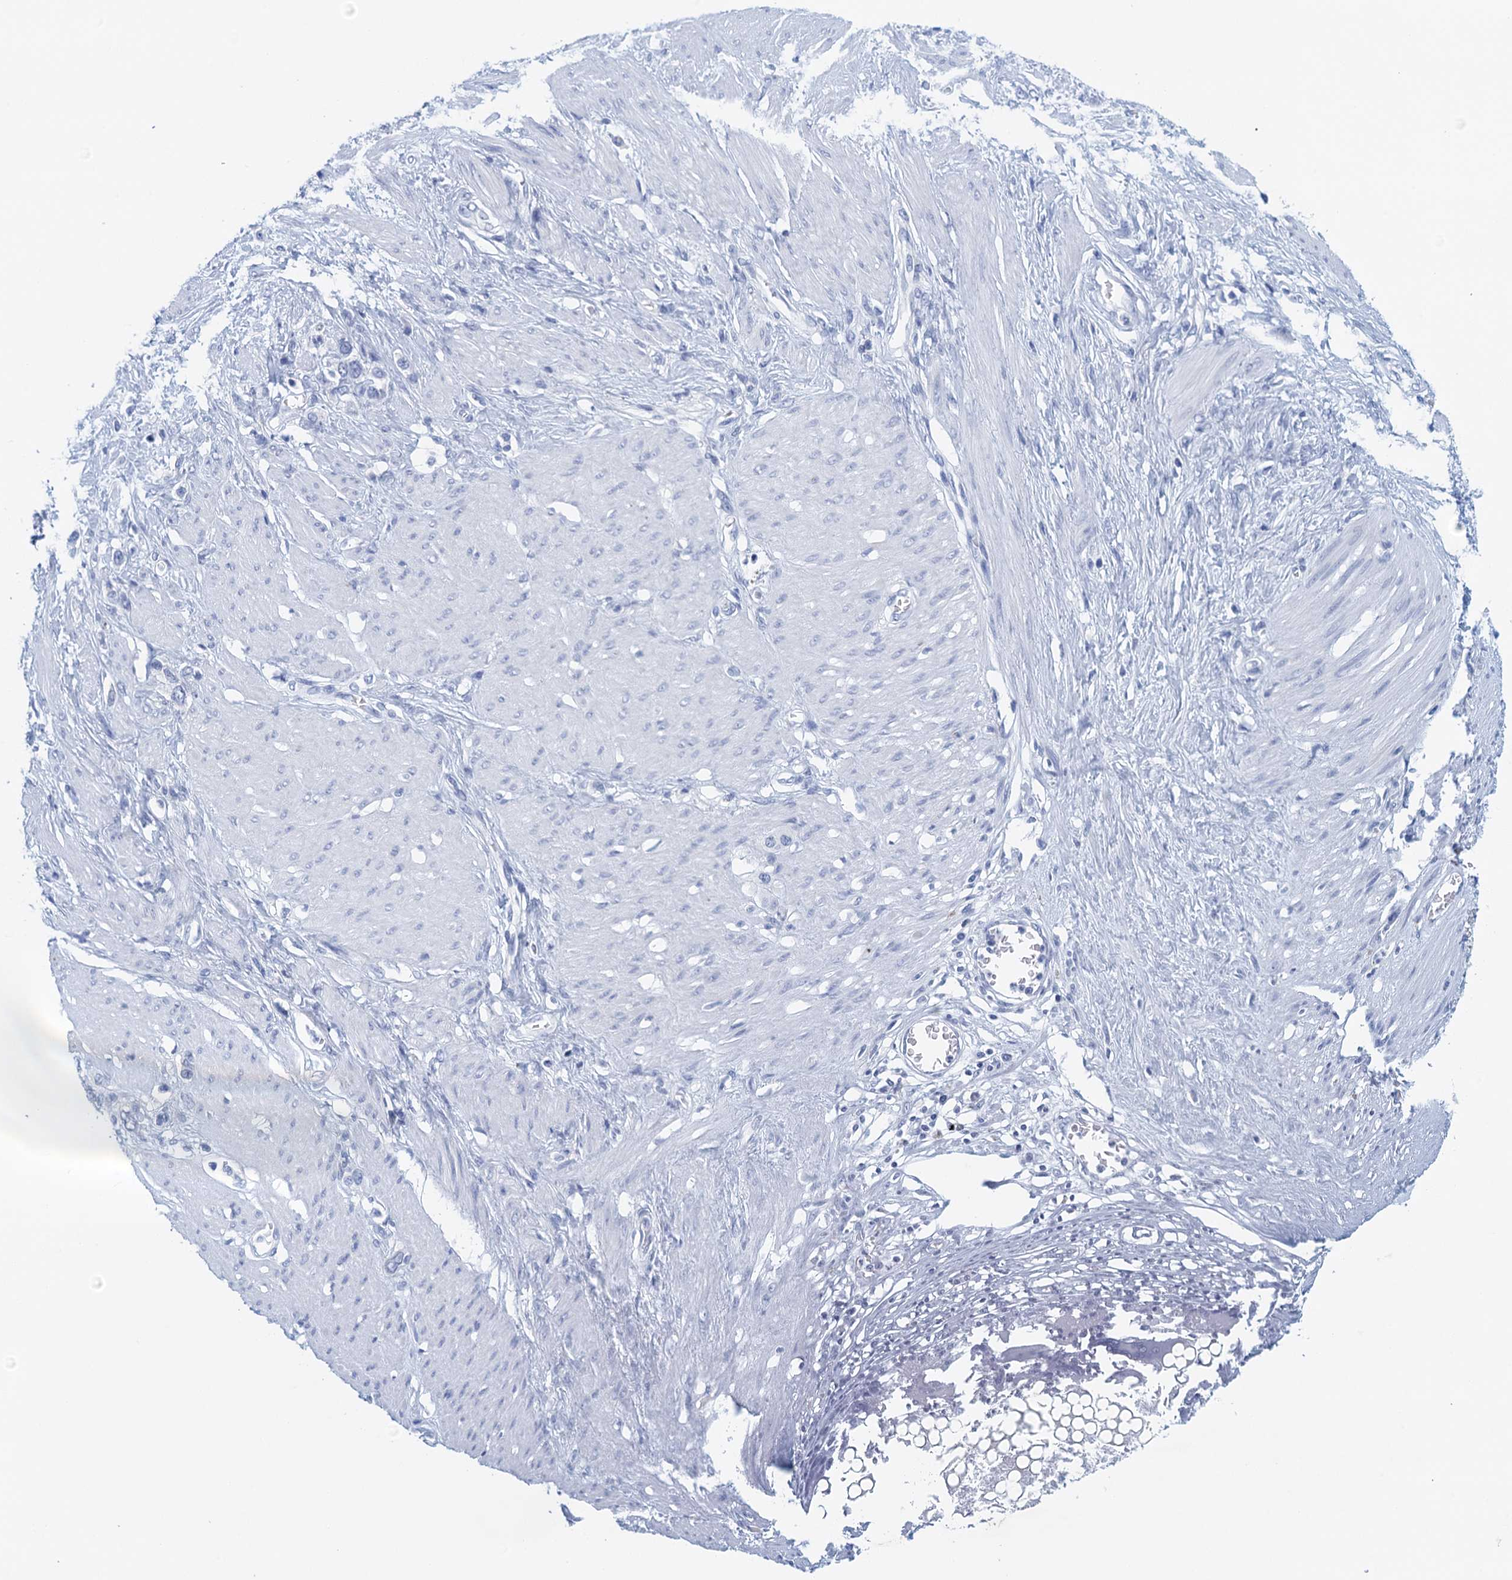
{"staining": {"intensity": "negative", "quantity": "none", "location": "none"}, "tissue": "stomach cancer", "cell_type": "Tumor cells", "image_type": "cancer", "snomed": [{"axis": "morphology", "description": "Adenocarcinoma, NOS"}, {"axis": "morphology", "description": "Adenocarcinoma, High grade"}, {"axis": "topography", "description": "Stomach, upper"}, {"axis": "topography", "description": "Stomach, lower"}], "caption": "Stomach cancer was stained to show a protein in brown. There is no significant staining in tumor cells.", "gene": "CYP51A1", "patient": {"sex": "female", "age": 65}}